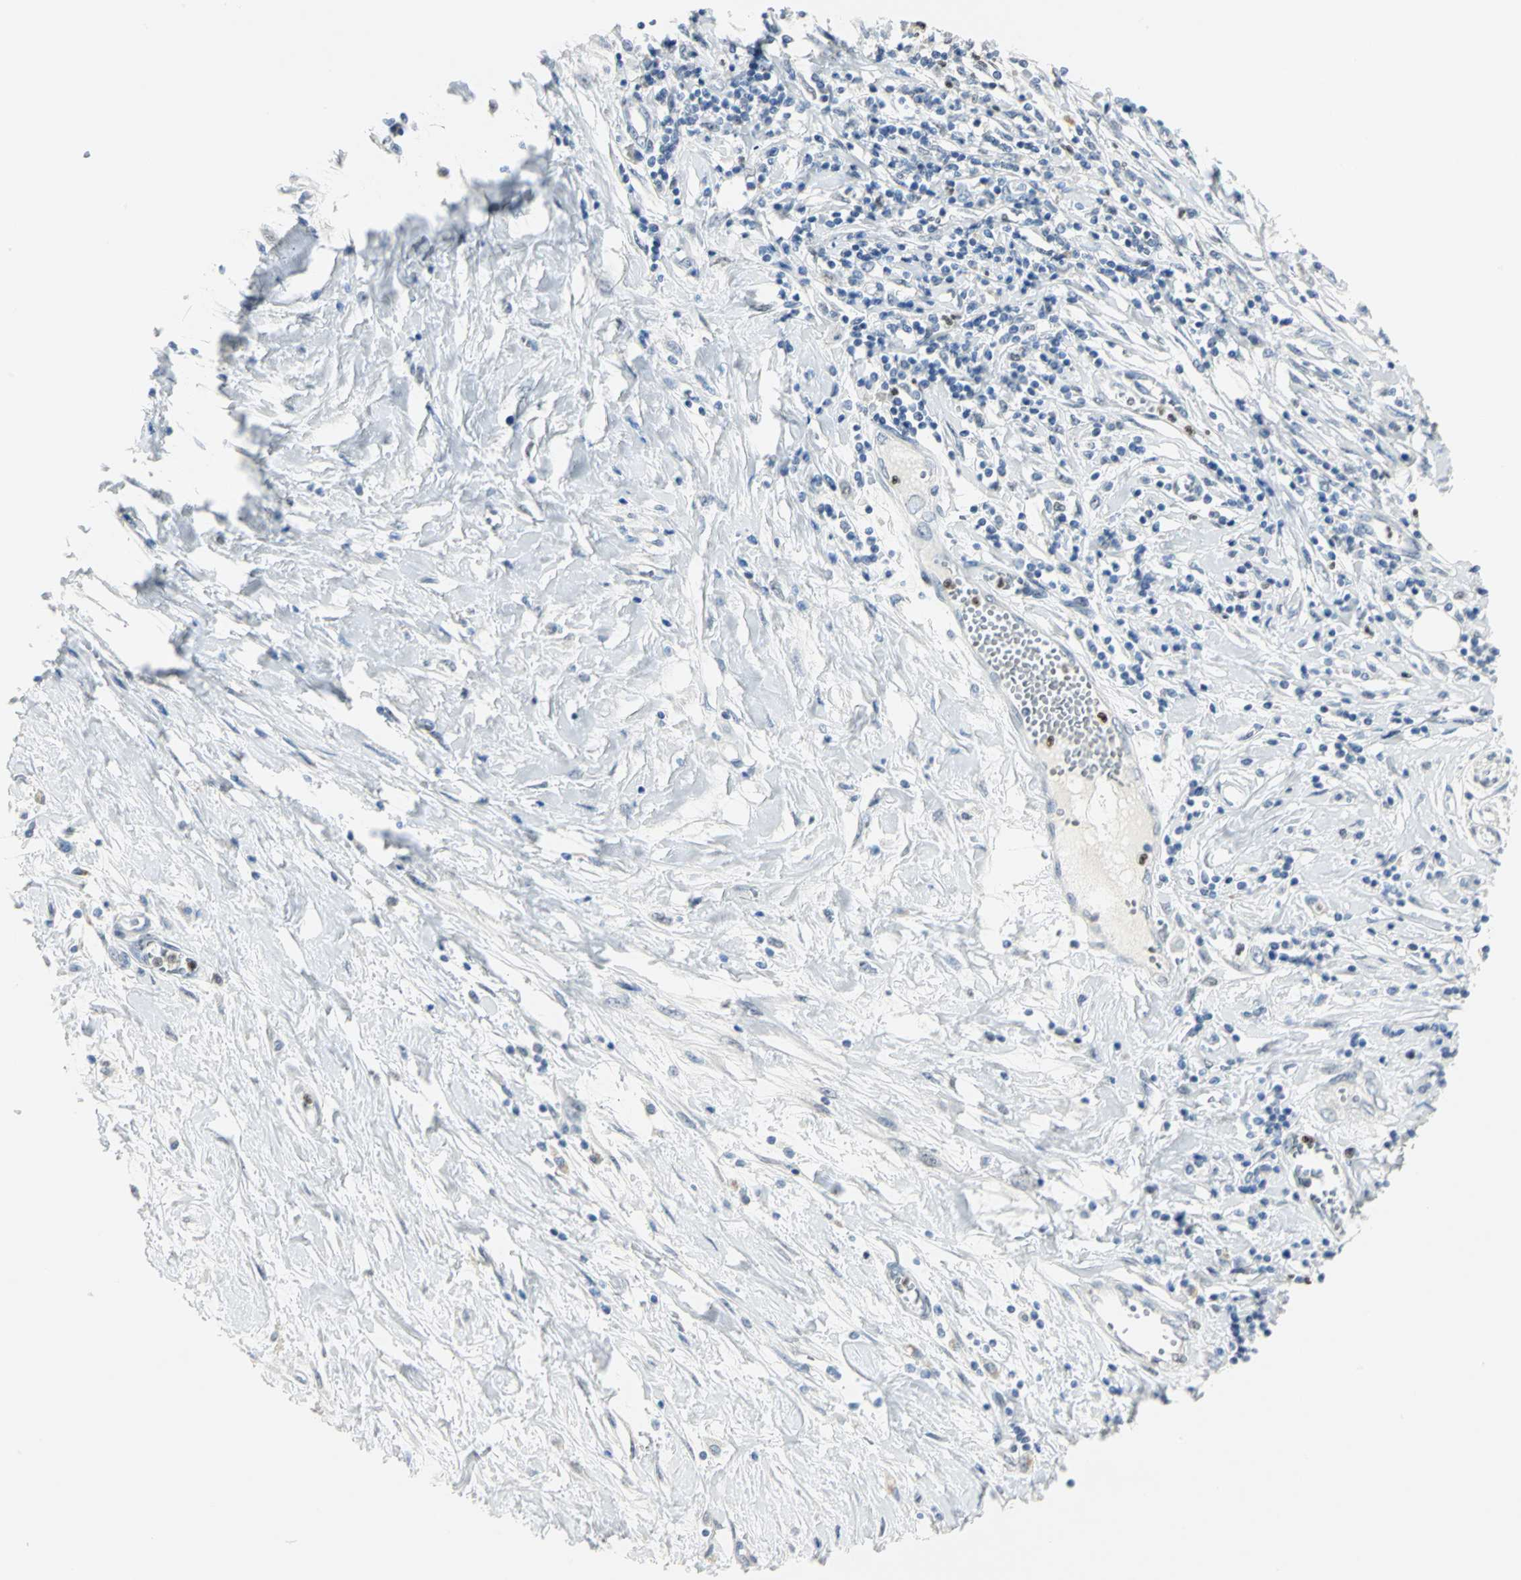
{"staining": {"intensity": "negative", "quantity": "none", "location": "none"}, "tissue": "pancreatic cancer", "cell_type": "Tumor cells", "image_type": "cancer", "snomed": [{"axis": "morphology", "description": "Adenocarcinoma, NOS"}, {"axis": "topography", "description": "Pancreas"}], "caption": "Immunohistochemical staining of pancreatic adenocarcinoma reveals no significant expression in tumor cells.", "gene": "BCL6", "patient": {"sex": "female", "age": 70}}